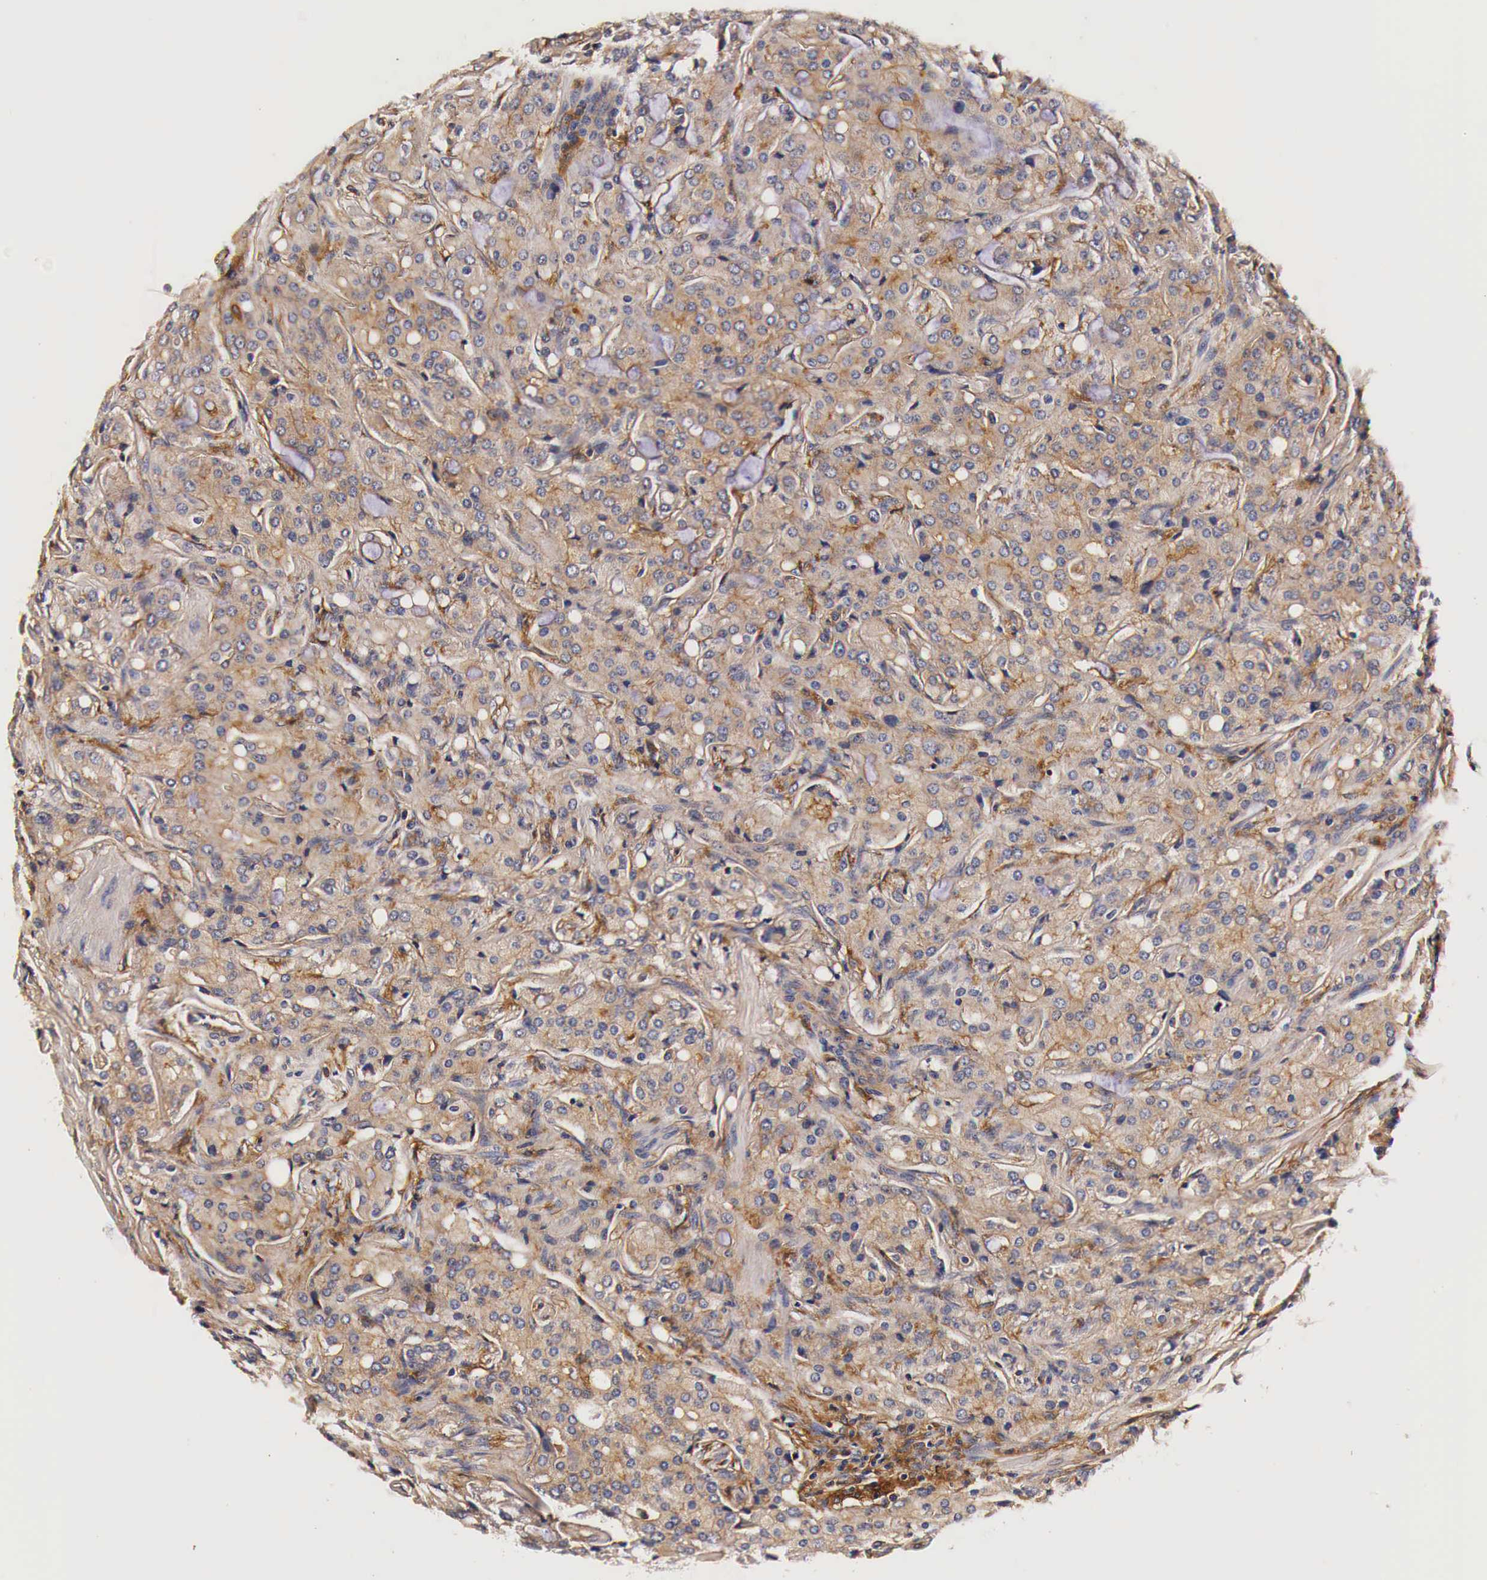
{"staining": {"intensity": "moderate", "quantity": ">75%", "location": "cytoplasmic/membranous"}, "tissue": "prostate cancer", "cell_type": "Tumor cells", "image_type": "cancer", "snomed": [{"axis": "morphology", "description": "Adenocarcinoma, Medium grade"}, {"axis": "topography", "description": "Prostate"}], "caption": "Moderate cytoplasmic/membranous protein positivity is present in about >75% of tumor cells in medium-grade adenocarcinoma (prostate).", "gene": "RP2", "patient": {"sex": "male", "age": 72}}